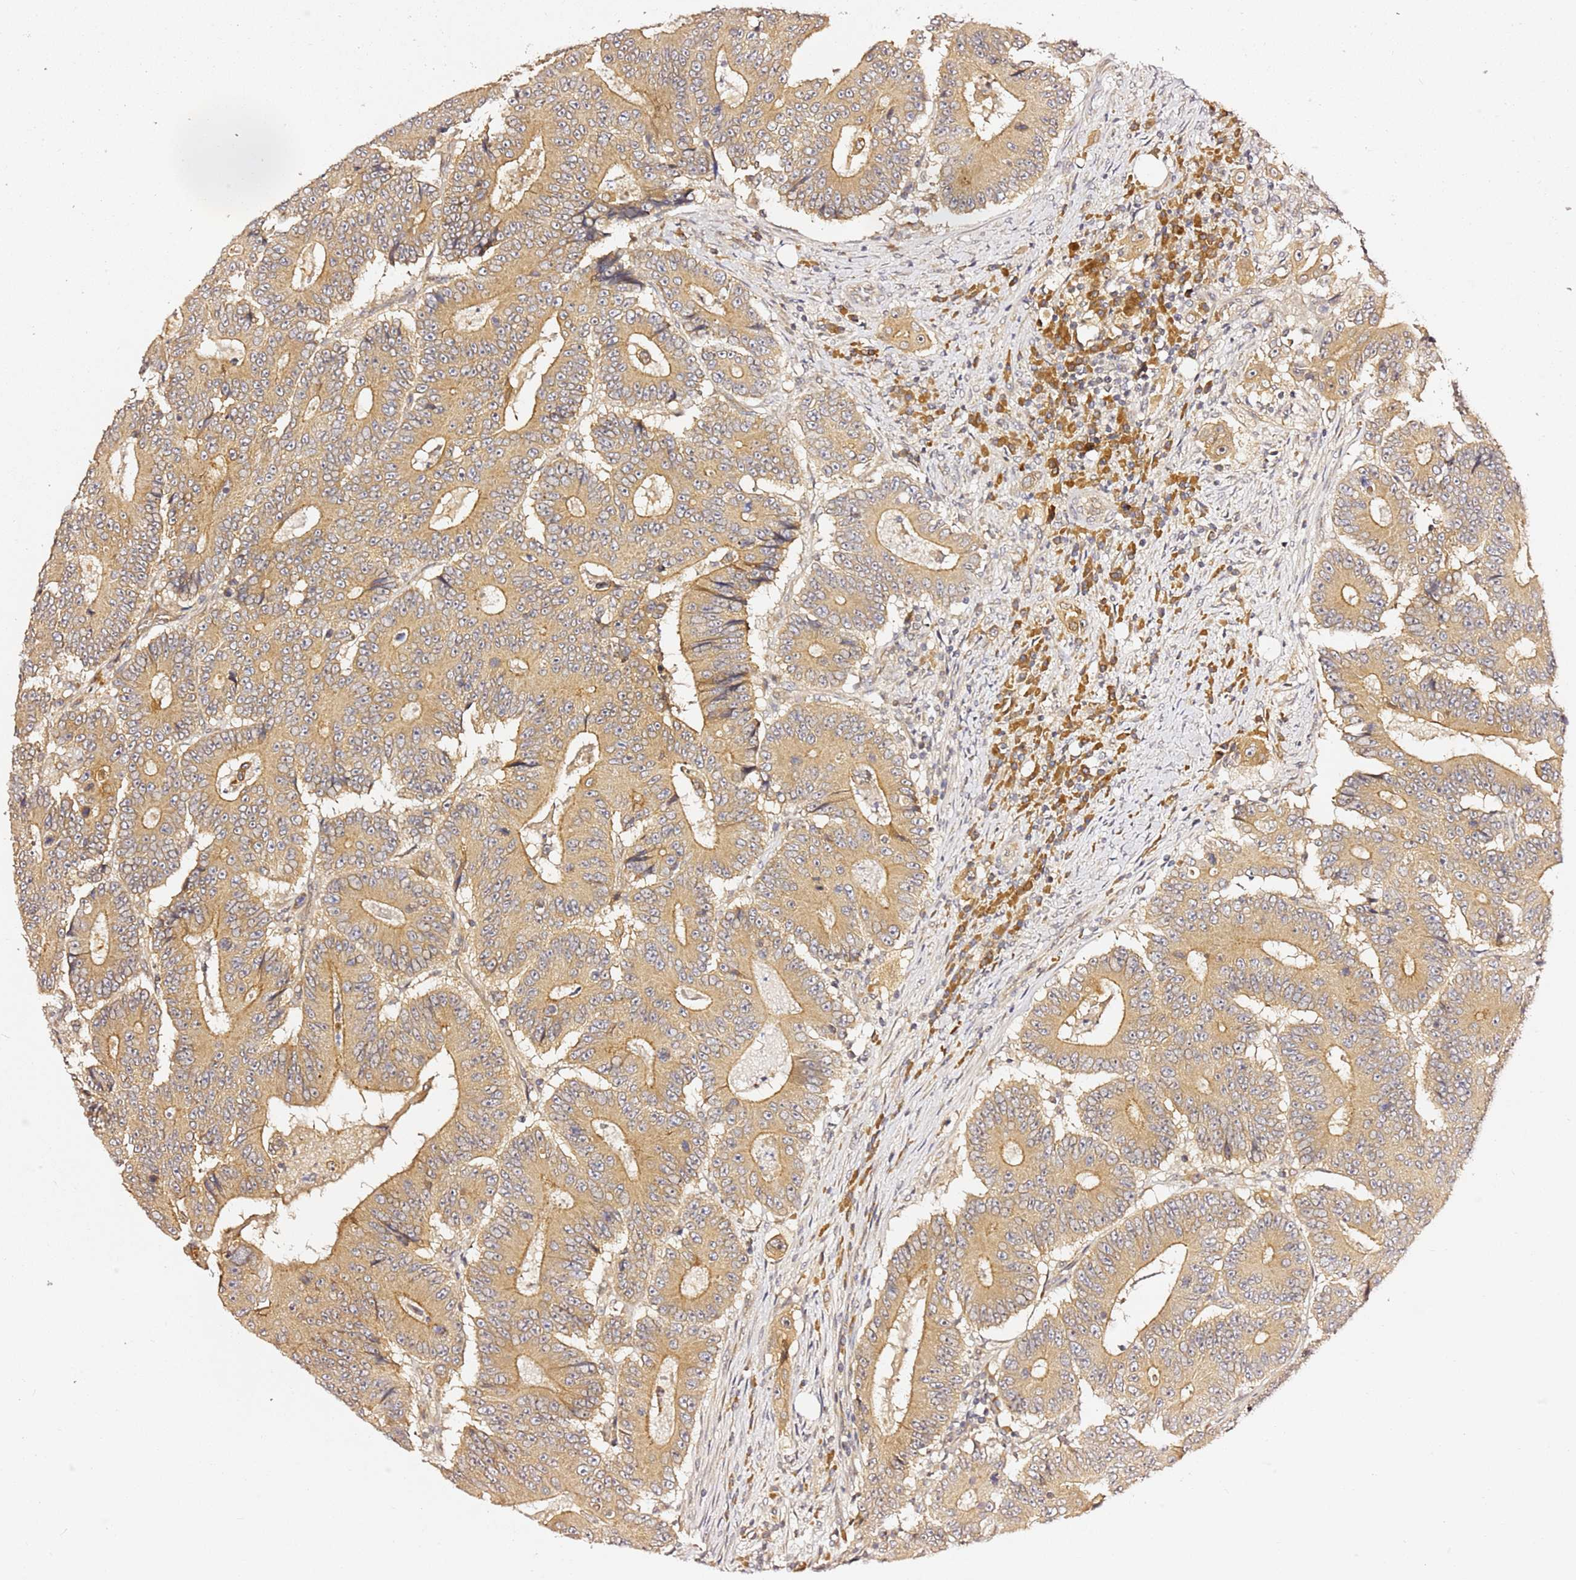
{"staining": {"intensity": "moderate", "quantity": ">75%", "location": "cytoplasmic/membranous"}, "tissue": "colorectal cancer", "cell_type": "Tumor cells", "image_type": "cancer", "snomed": [{"axis": "morphology", "description": "Adenocarcinoma, NOS"}, {"axis": "topography", "description": "Colon"}], "caption": "A brown stain shows moderate cytoplasmic/membranous staining of a protein in human colorectal adenocarcinoma tumor cells.", "gene": "OSBPL2", "patient": {"sex": "male", "age": 83}}